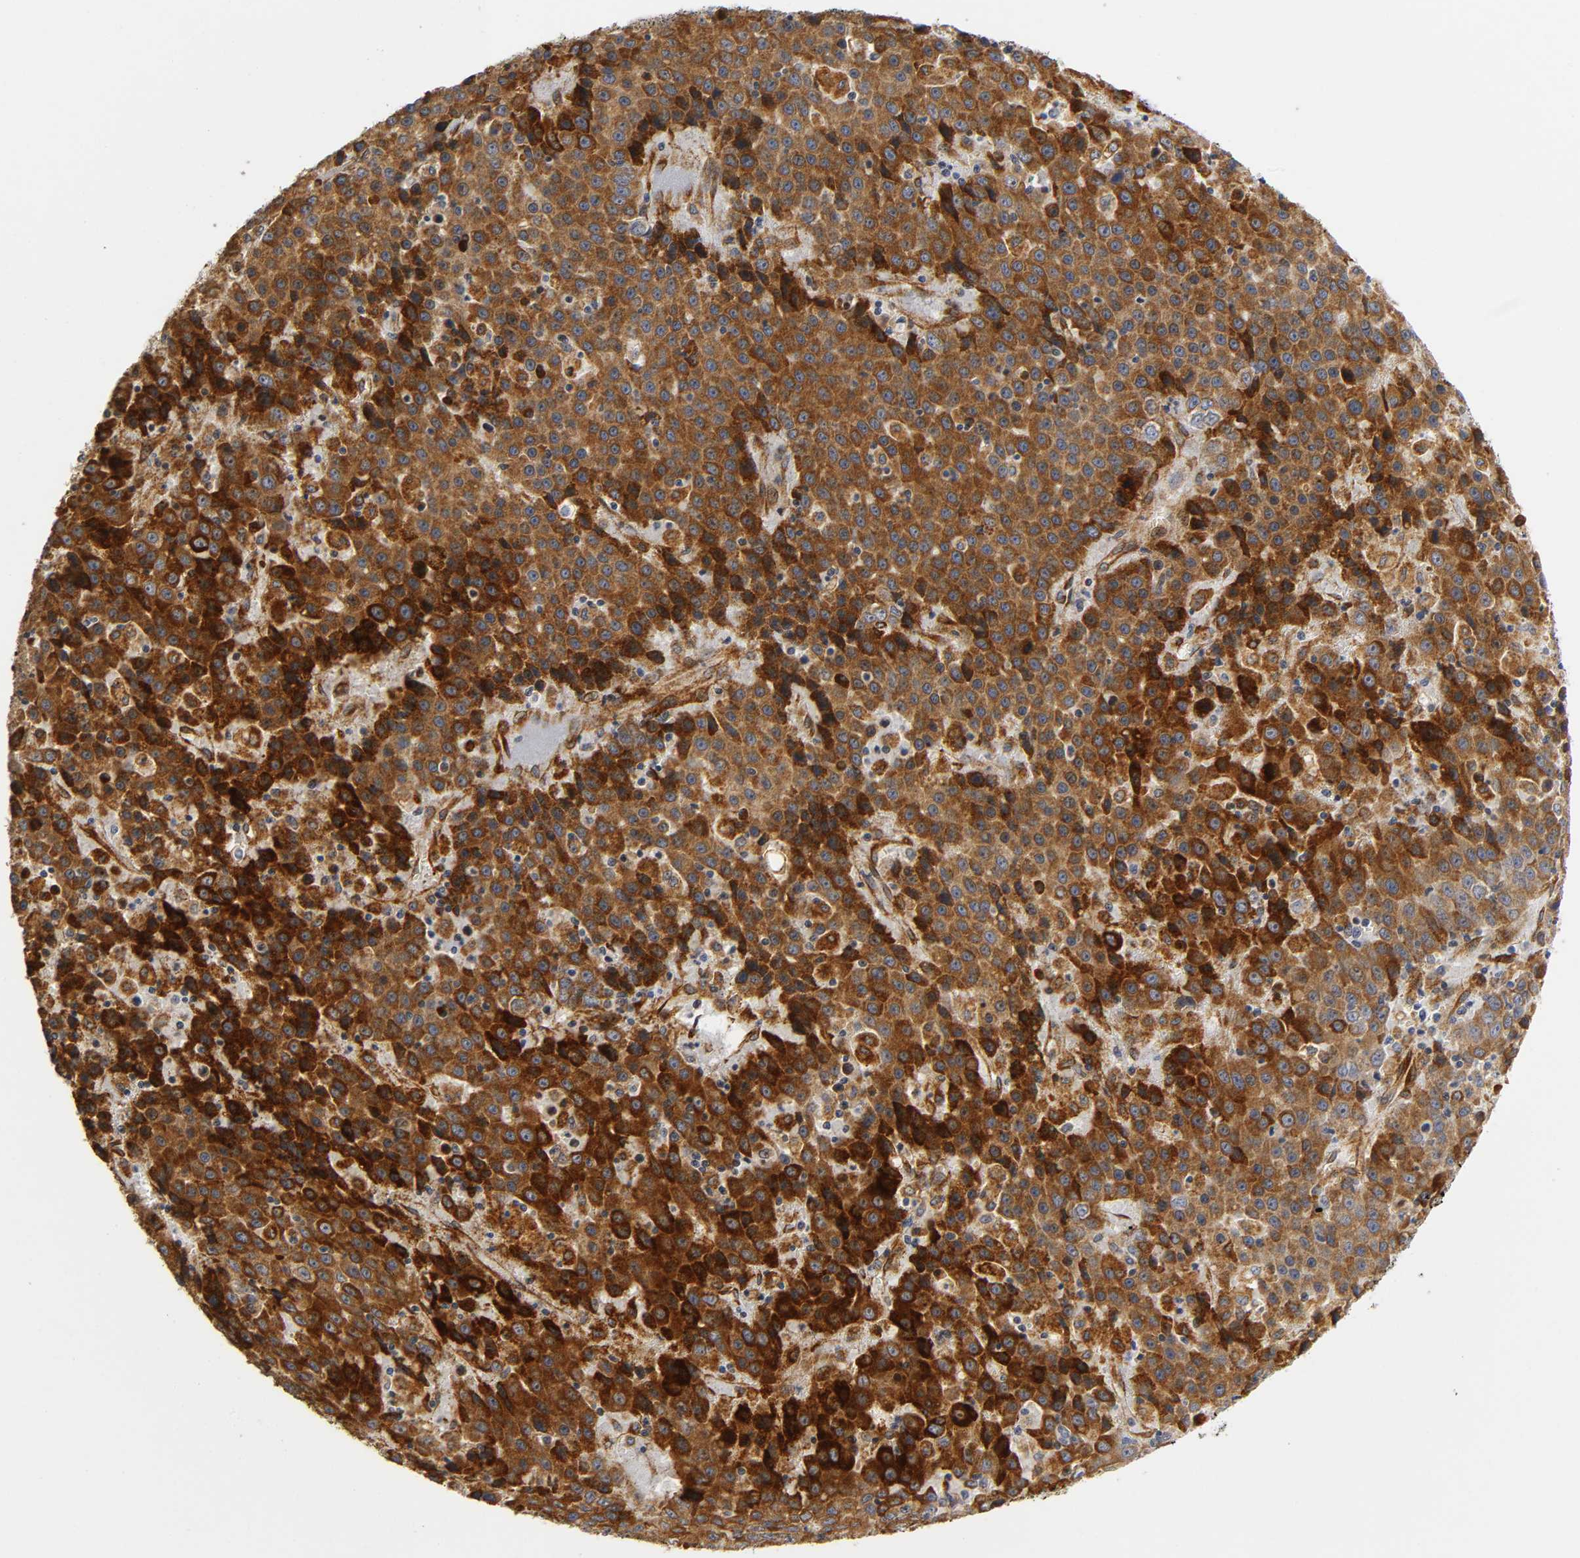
{"staining": {"intensity": "strong", "quantity": ">75%", "location": "cytoplasmic/membranous"}, "tissue": "liver cancer", "cell_type": "Tumor cells", "image_type": "cancer", "snomed": [{"axis": "morphology", "description": "Carcinoma, Hepatocellular, NOS"}, {"axis": "topography", "description": "Liver"}], "caption": "Immunohistochemistry (IHC) of hepatocellular carcinoma (liver) demonstrates high levels of strong cytoplasmic/membranous positivity in approximately >75% of tumor cells.", "gene": "SOS2", "patient": {"sex": "female", "age": 53}}